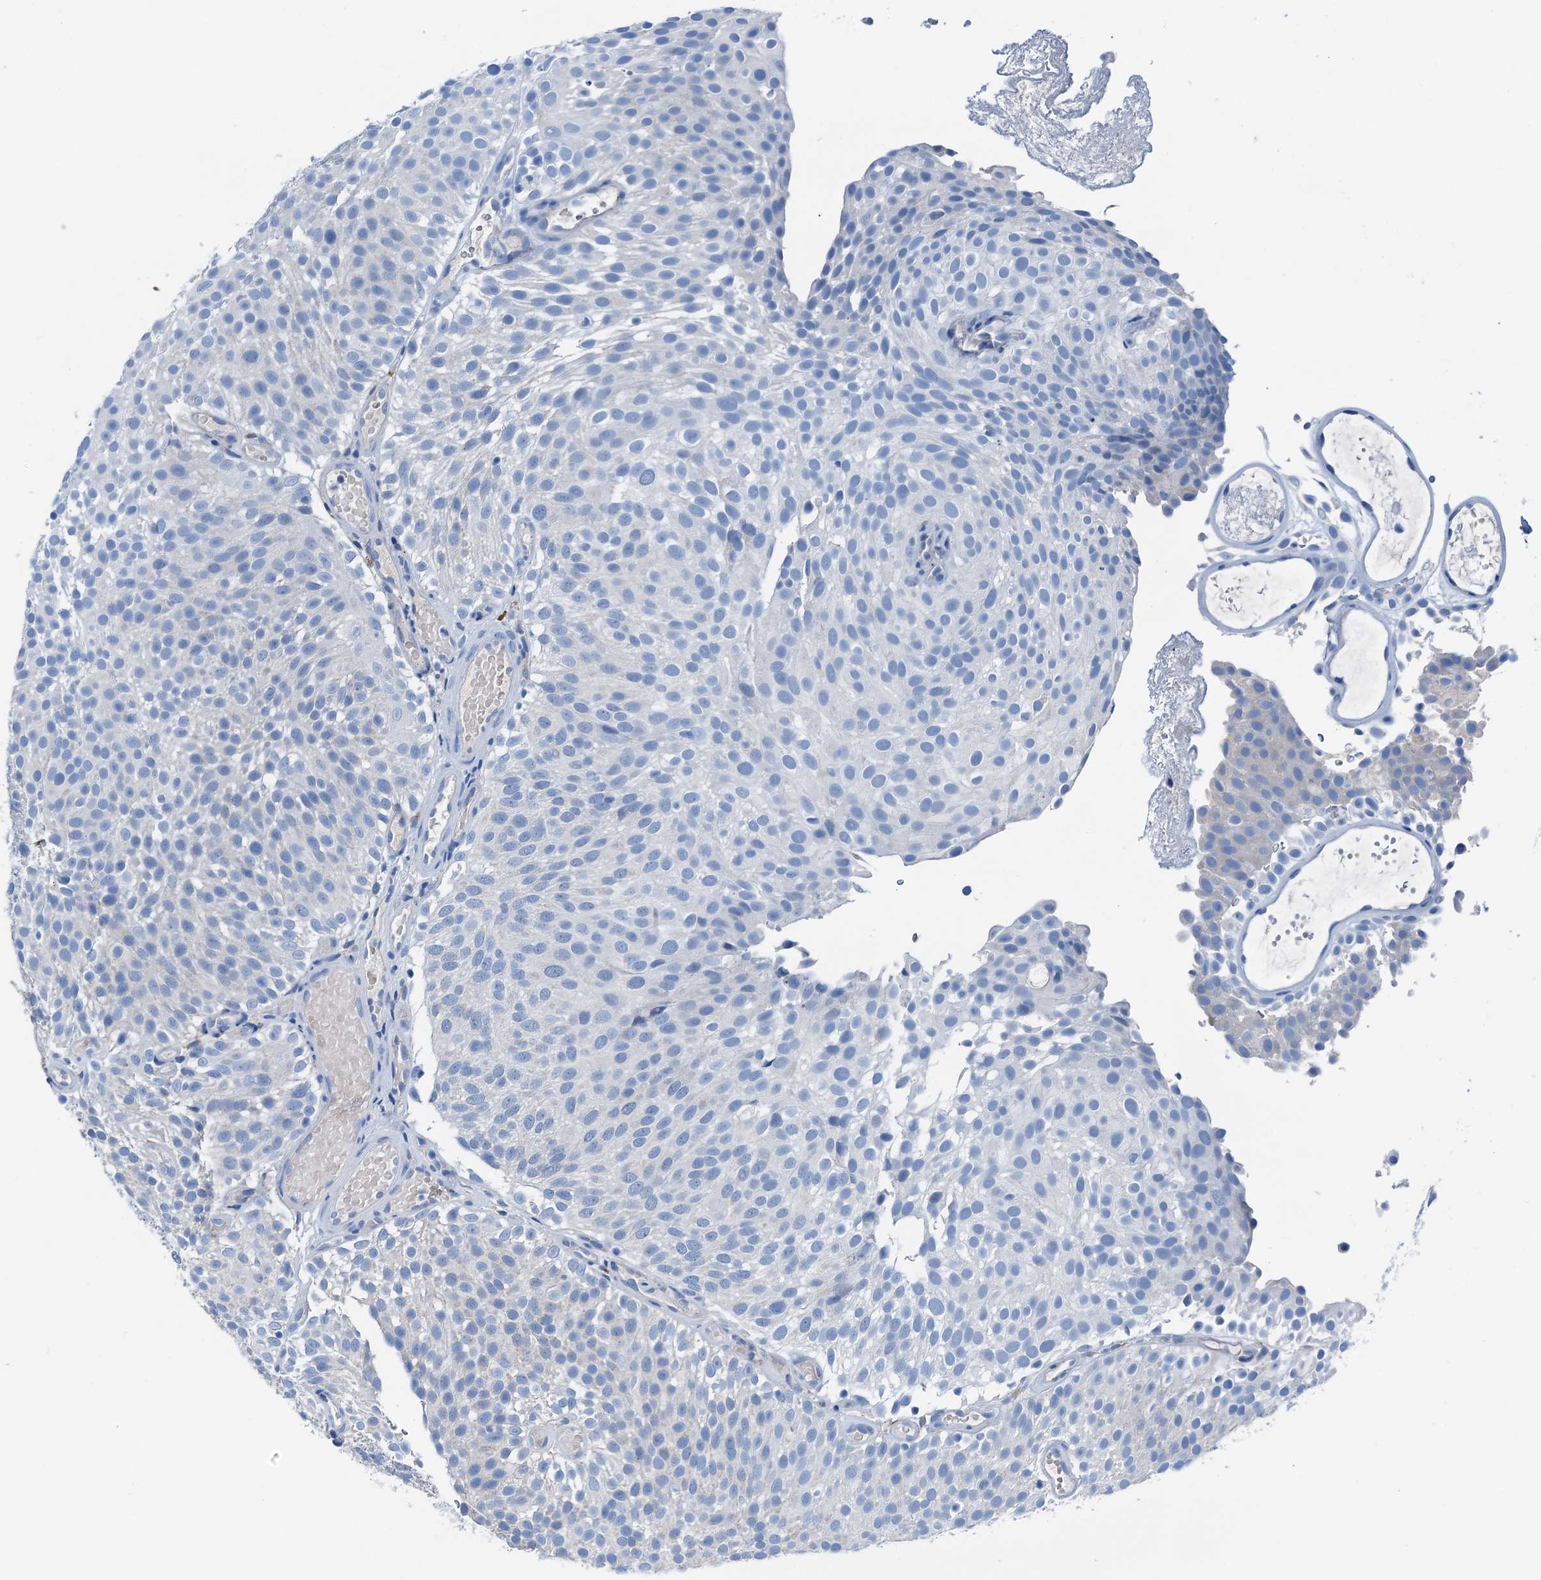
{"staining": {"intensity": "negative", "quantity": "none", "location": "none"}, "tissue": "urothelial cancer", "cell_type": "Tumor cells", "image_type": "cancer", "snomed": [{"axis": "morphology", "description": "Urothelial carcinoma, Low grade"}, {"axis": "topography", "description": "Urinary bladder"}], "caption": "A high-resolution micrograph shows immunohistochemistry (IHC) staining of low-grade urothelial carcinoma, which exhibits no significant positivity in tumor cells.", "gene": "C1QTNF4", "patient": {"sex": "male", "age": 78}}